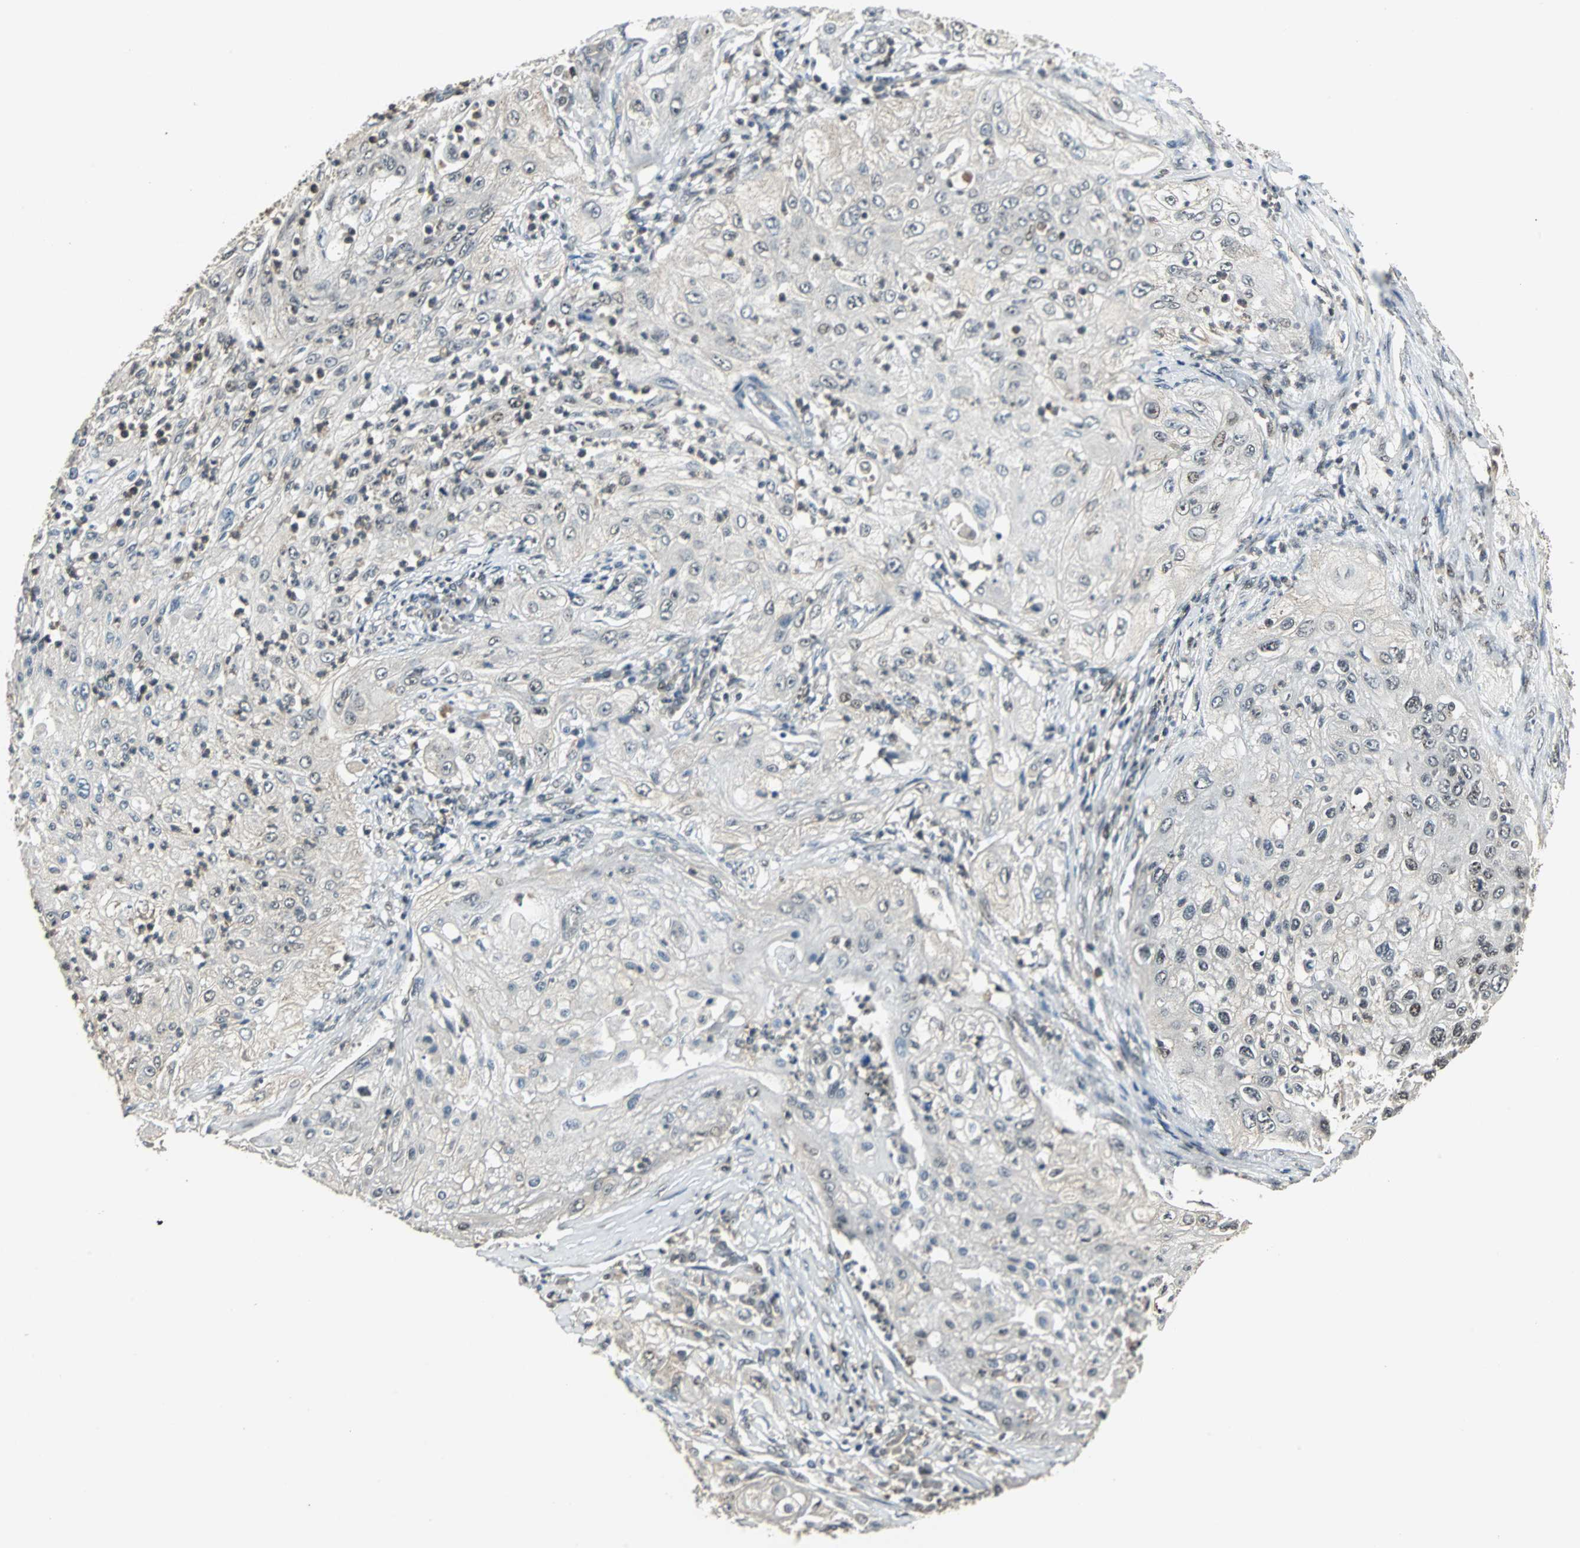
{"staining": {"intensity": "negative", "quantity": "none", "location": "none"}, "tissue": "lung cancer", "cell_type": "Tumor cells", "image_type": "cancer", "snomed": [{"axis": "morphology", "description": "Inflammation, NOS"}, {"axis": "morphology", "description": "Squamous cell carcinoma, NOS"}, {"axis": "topography", "description": "Lymph node"}, {"axis": "topography", "description": "Soft tissue"}, {"axis": "topography", "description": "Lung"}], "caption": "Protein analysis of lung cancer displays no significant expression in tumor cells. (DAB (3,3'-diaminobenzidine) immunohistochemistry, high magnification).", "gene": "MED4", "patient": {"sex": "male", "age": 66}}